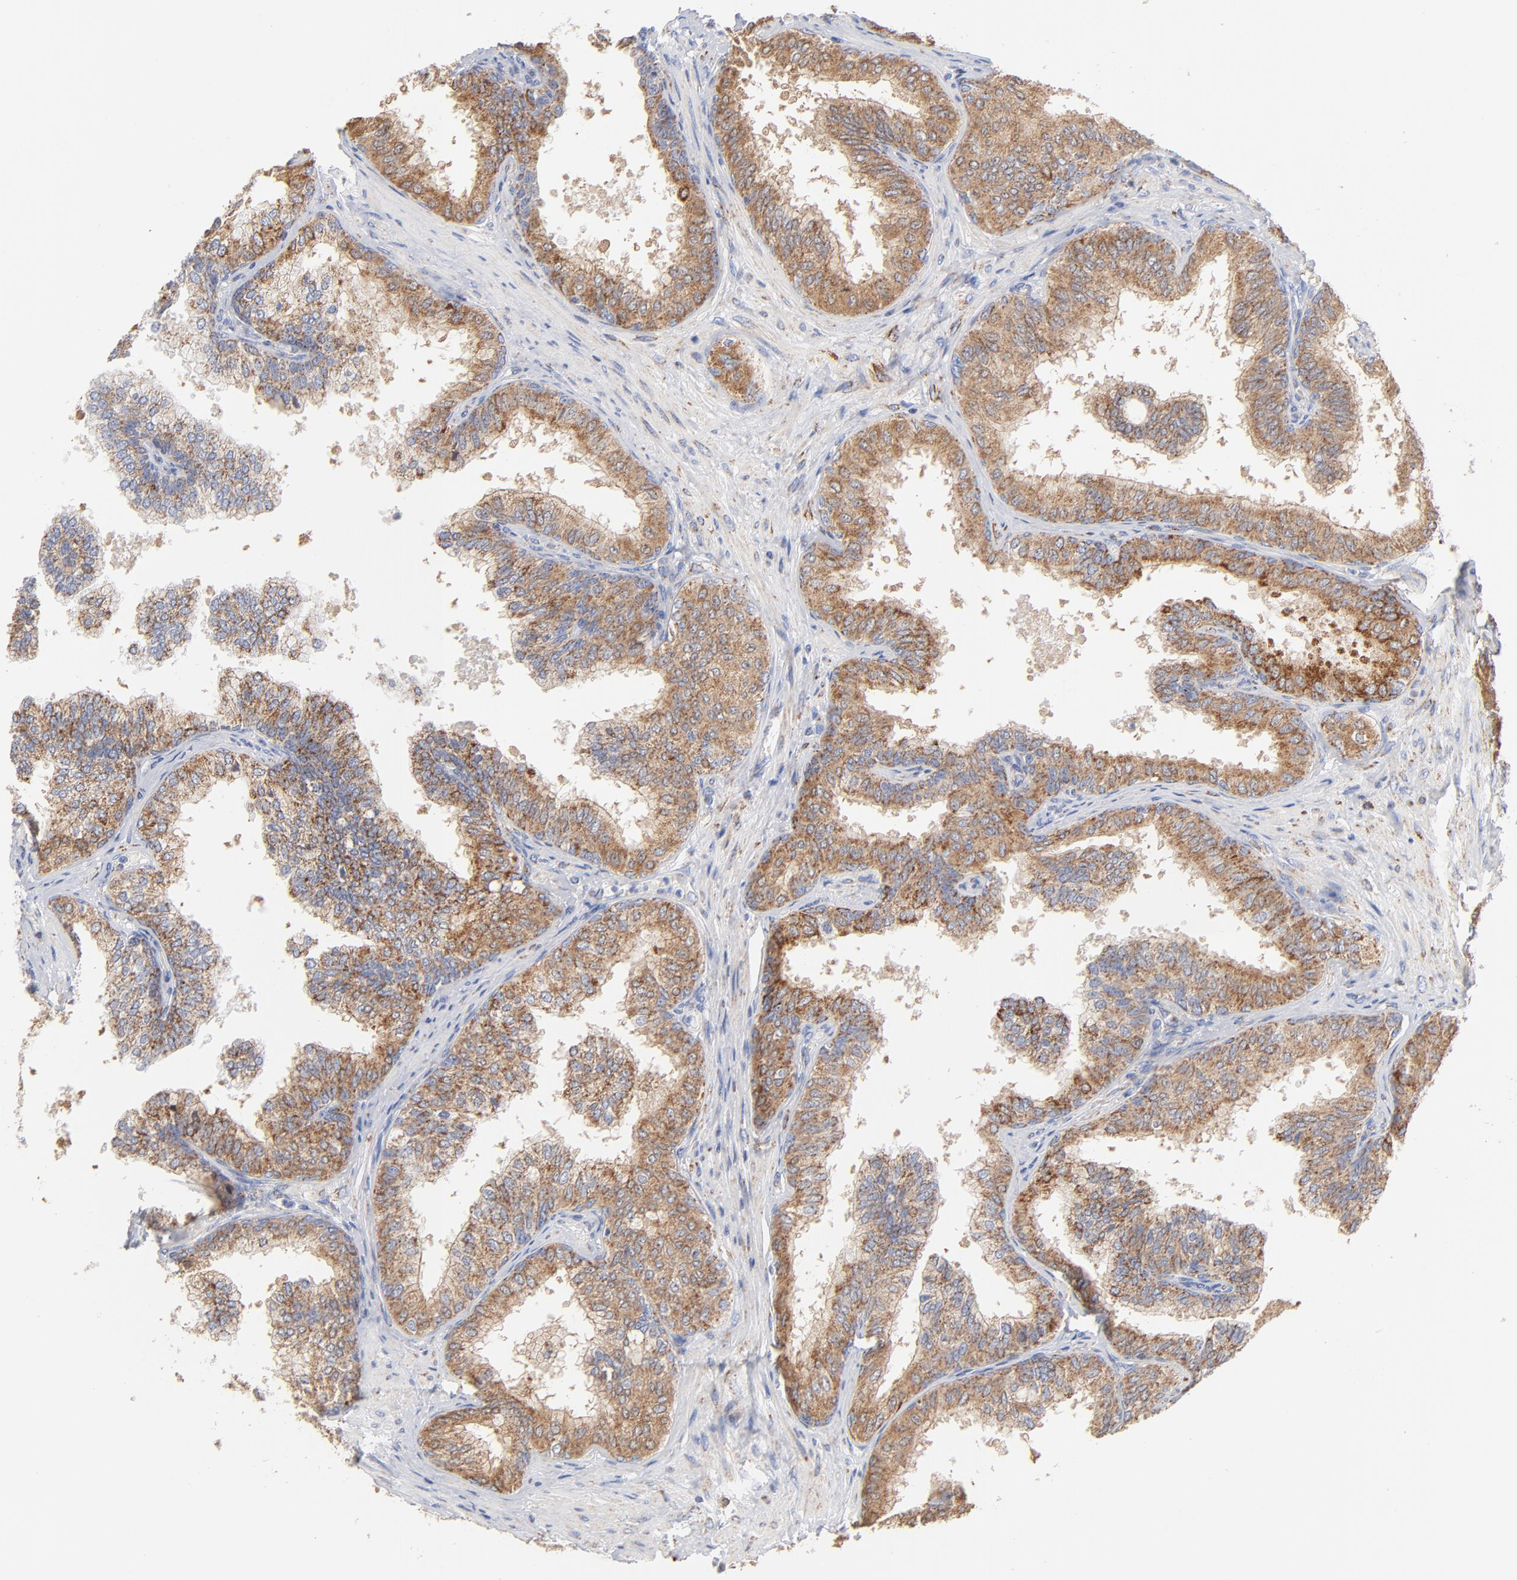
{"staining": {"intensity": "moderate", "quantity": ">75%", "location": "cytoplasmic/membranous"}, "tissue": "prostate", "cell_type": "Glandular cells", "image_type": "normal", "snomed": [{"axis": "morphology", "description": "Normal tissue, NOS"}, {"axis": "topography", "description": "Prostate"}], "caption": "Protein staining demonstrates moderate cytoplasmic/membranous staining in about >75% of glandular cells in benign prostate. (DAB (3,3'-diaminobenzidine) IHC with brightfield microscopy, high magnification).", "gene": "DIABLO", "patient": {"sex": "male", "age": 60}}